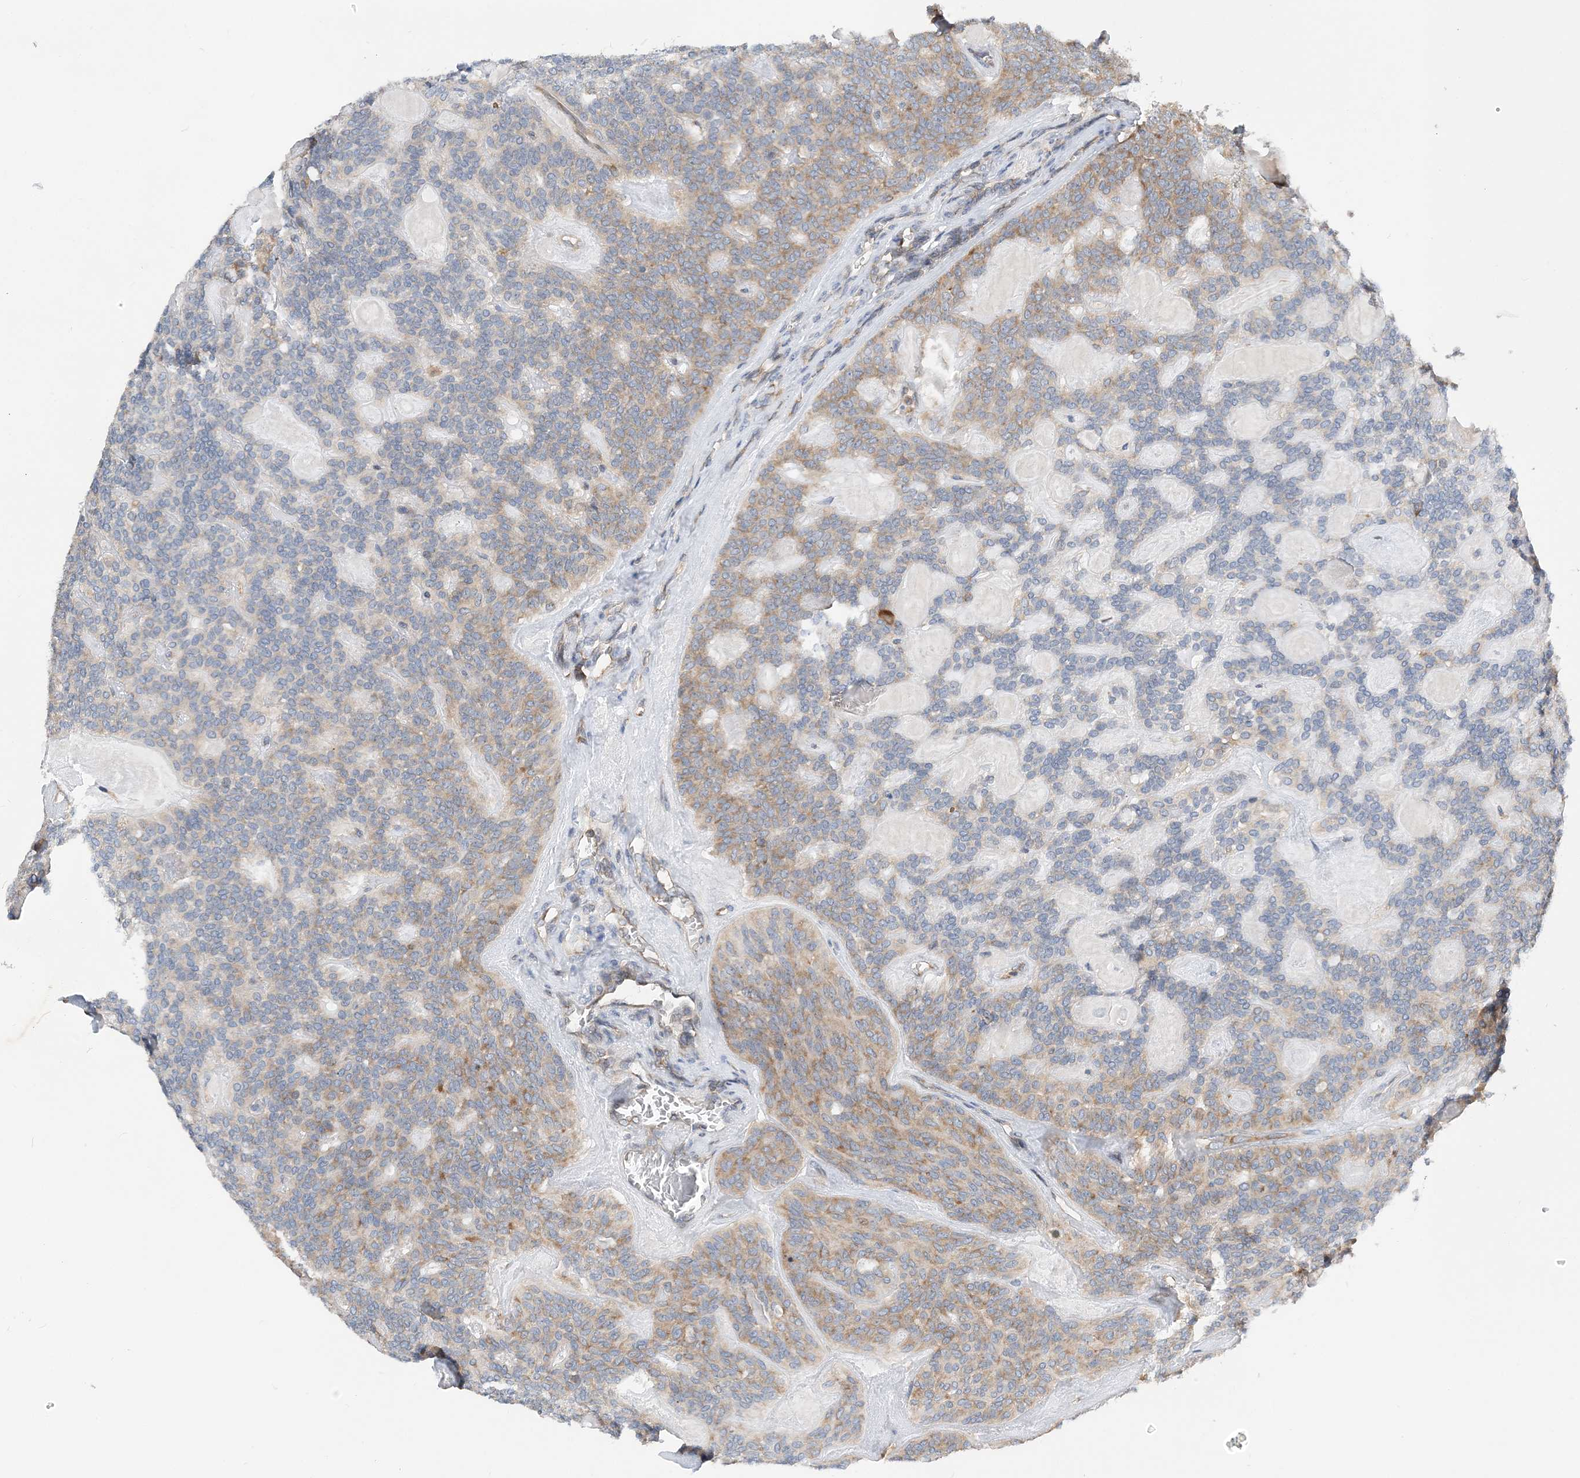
{"staining": {"intensity": "moderate", "quantity": "25%-75%", "location": "cytoplasmic/membranous"}, "tissue": "head and neck cancer", "cell_type": "Tumor cells", "image_type": "cancer", "snomed": [{"axis": "morphology", "description": "Adenocarcinoma, NOS"}, {"axis": "topography", "description": "Head-Neck"}], "caption": "Brown immunohistochemical staining in head and neck adenocarcinoma reveals moderate cytoplasmic/membranous positivity in about 25%-75% of tumor cells. (Stains: DAB (3,3'-diaminobenzidine) in brown, nuclei in blue, Microscopy: brightfield microscopy at high magnification).", "gene": "LARP4B", "patient": {"sex": "male", "age": 66}}